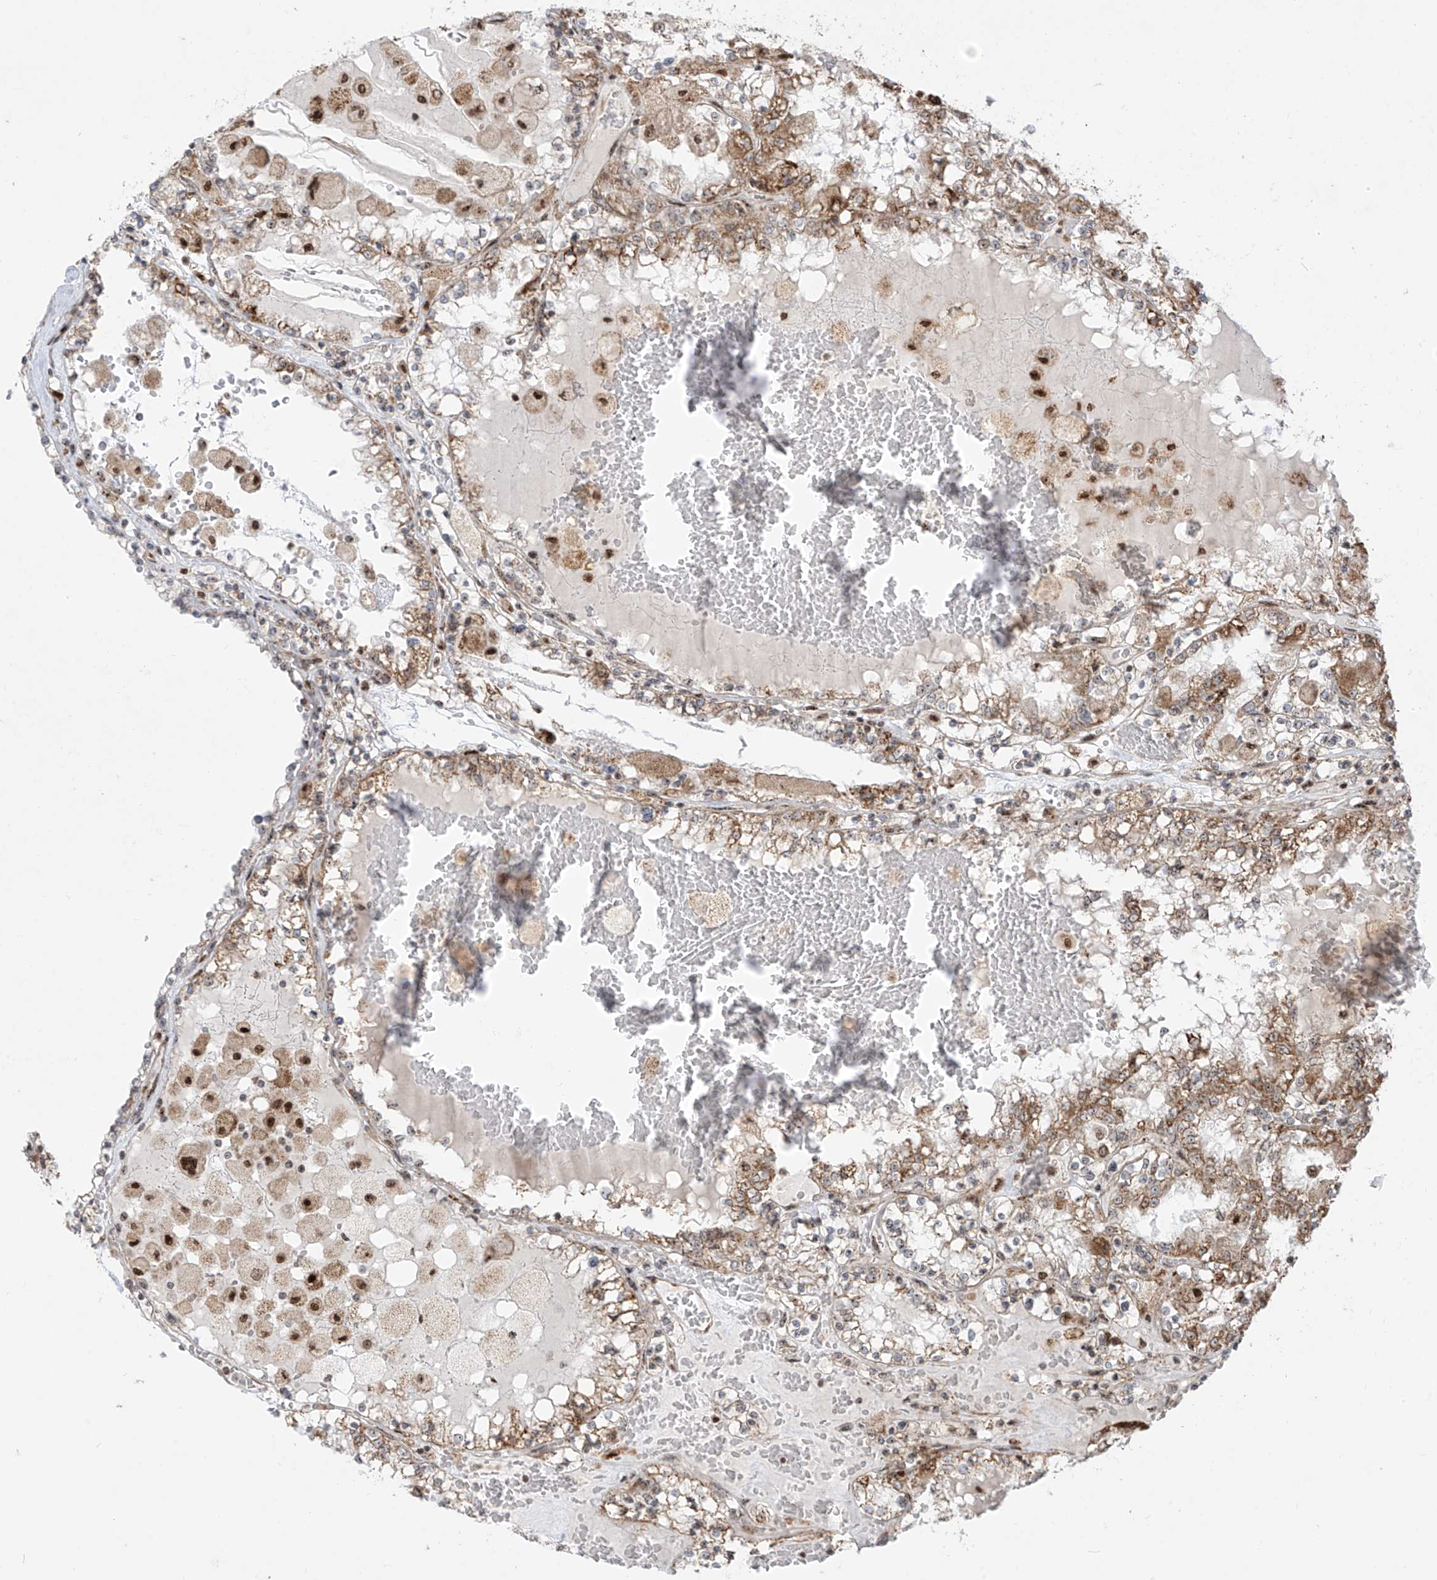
{"staining": {"intensity": "moderate", "quantity": "25%-75%", "location": "cytoplasmic/membranous,nuclear"}, "tissue": "renal cancer", "cell_type": "Tumor cells", "image_type": "cancer", "snomed": [{"axis": "morphology", "description": "Adenocarcinoma, NOS"}, {"axis": "topography", "description": "Kidney"}], "caption": "Immunohistochemical staining of human renal cancer (adenocarcinoma) demonstrates medium levels of moderate cytoplasmic/membranous and nuclear expression in approximately 25%-75% of tumor cells.", "gene": "ZBTB8A", "patient": {"sex": "female", "age": 56}}